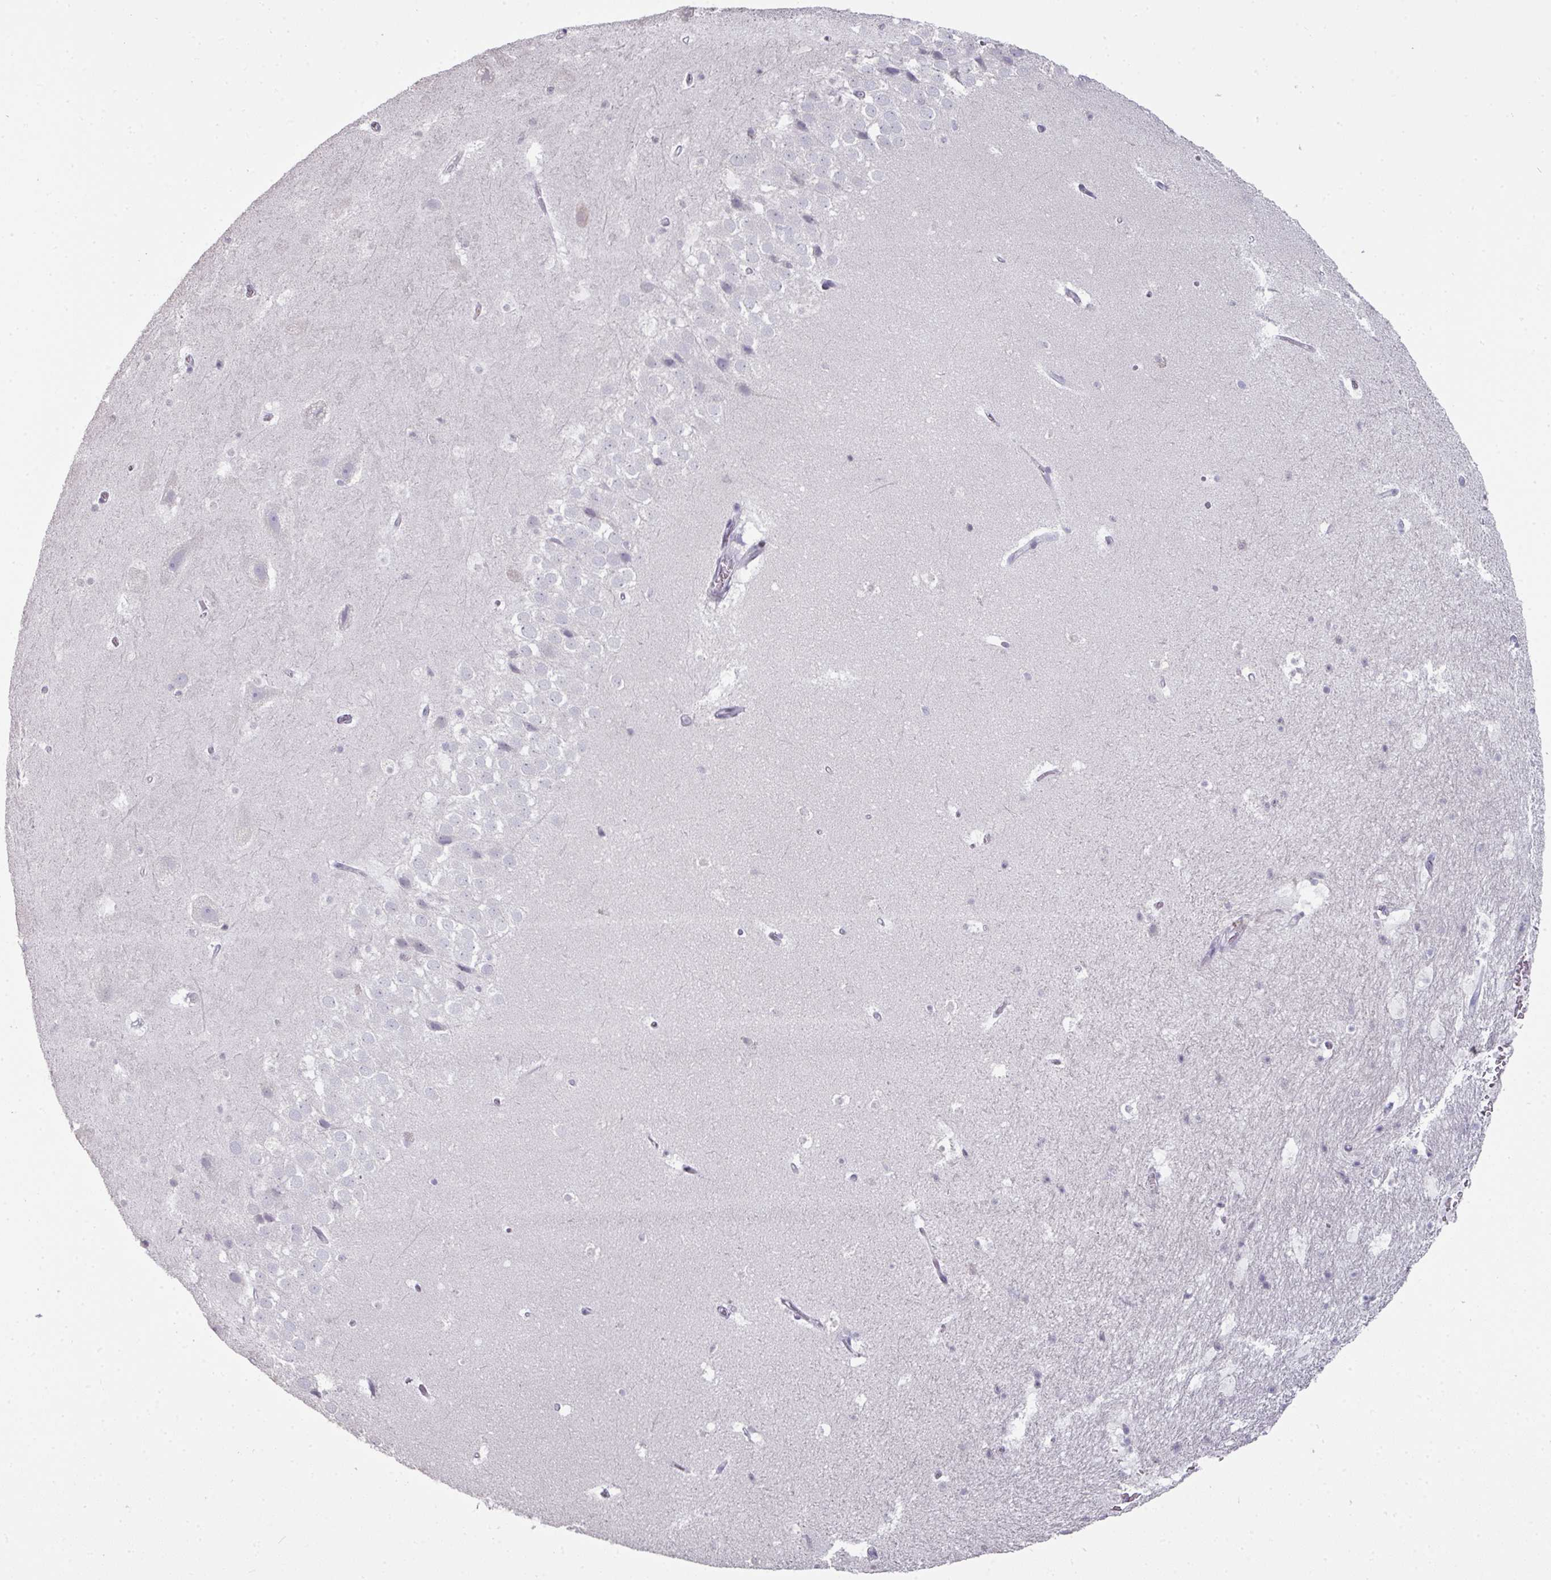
{"staining": {"intensity": "negative", "quantity": "none", "location": "none"}, "tissue": "hippocampus", "cell_type": "Glial cells", "image_type": "normal", "snomed": [{"axis": "morphology", "description": "Normal tissue, NOS"}, {"axis": "topography", "description": "Hippocampus"}], "caption": "A micrograph of human hippocampus is negative for staining in glial cells. (Brightfield microscopy of DAB (3,3'-diaminobenzidine) IHC at high magnification).", "gene": "GTF2H3", "patient": {"sex": "male", "age": 37}}